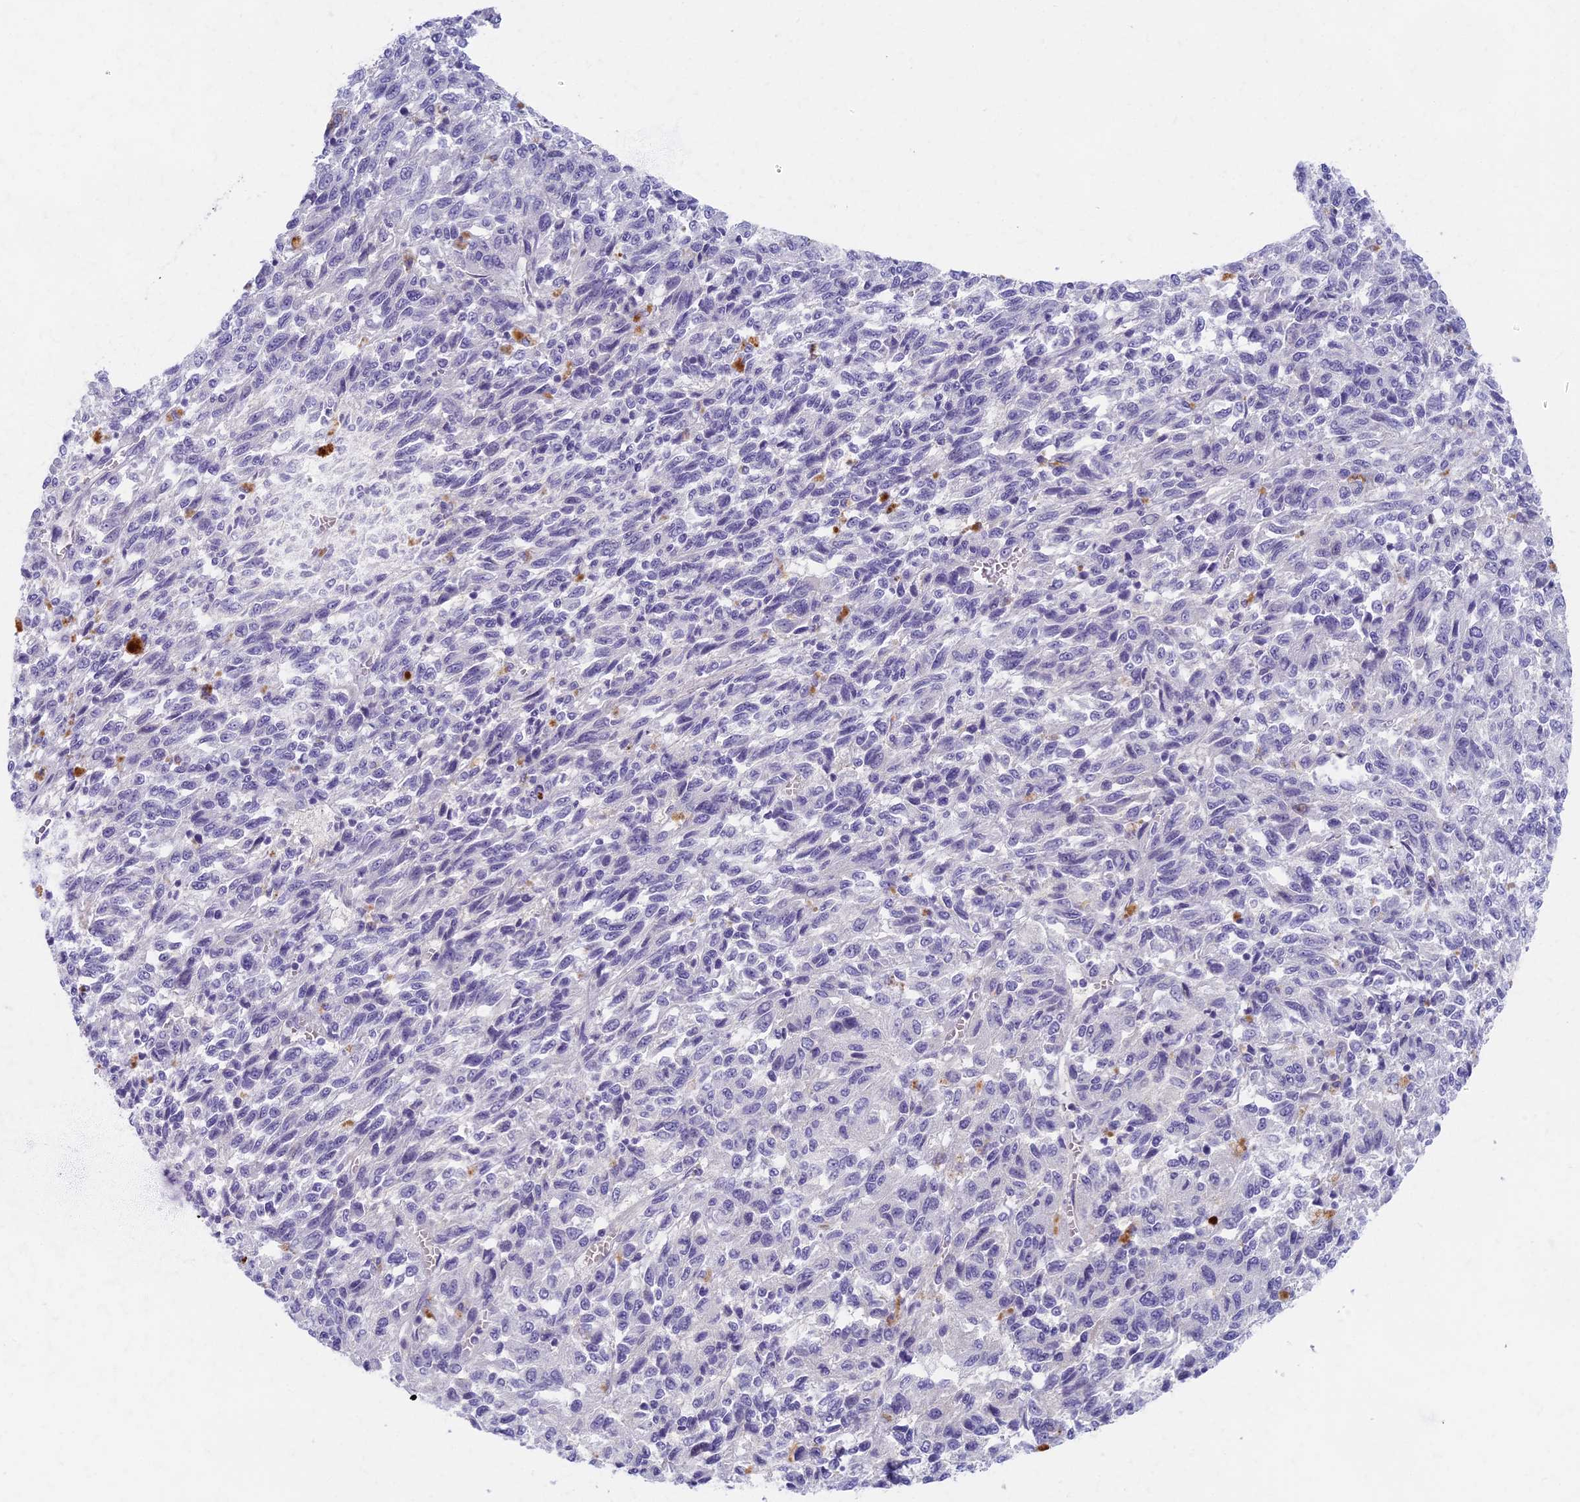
{"staining": {"intensity": "negative", "quantity": "none", "location": "none"}, "tissue": "melanoma", "cell_type": "Tumor cells", "image_type": "cancer", "snomed": [{"axis": "morphology", "description": "Malignant melanoma, Metastatic site"}, {"axis": "topography", "description": "Lung"}], "caption": "The IHC histopathology image has no significant expression in tumor cells of malignant melanoma (metastatic site) tissue.", "gene": "AP4E1", "patient": {"sex": "male", "age": 64}}